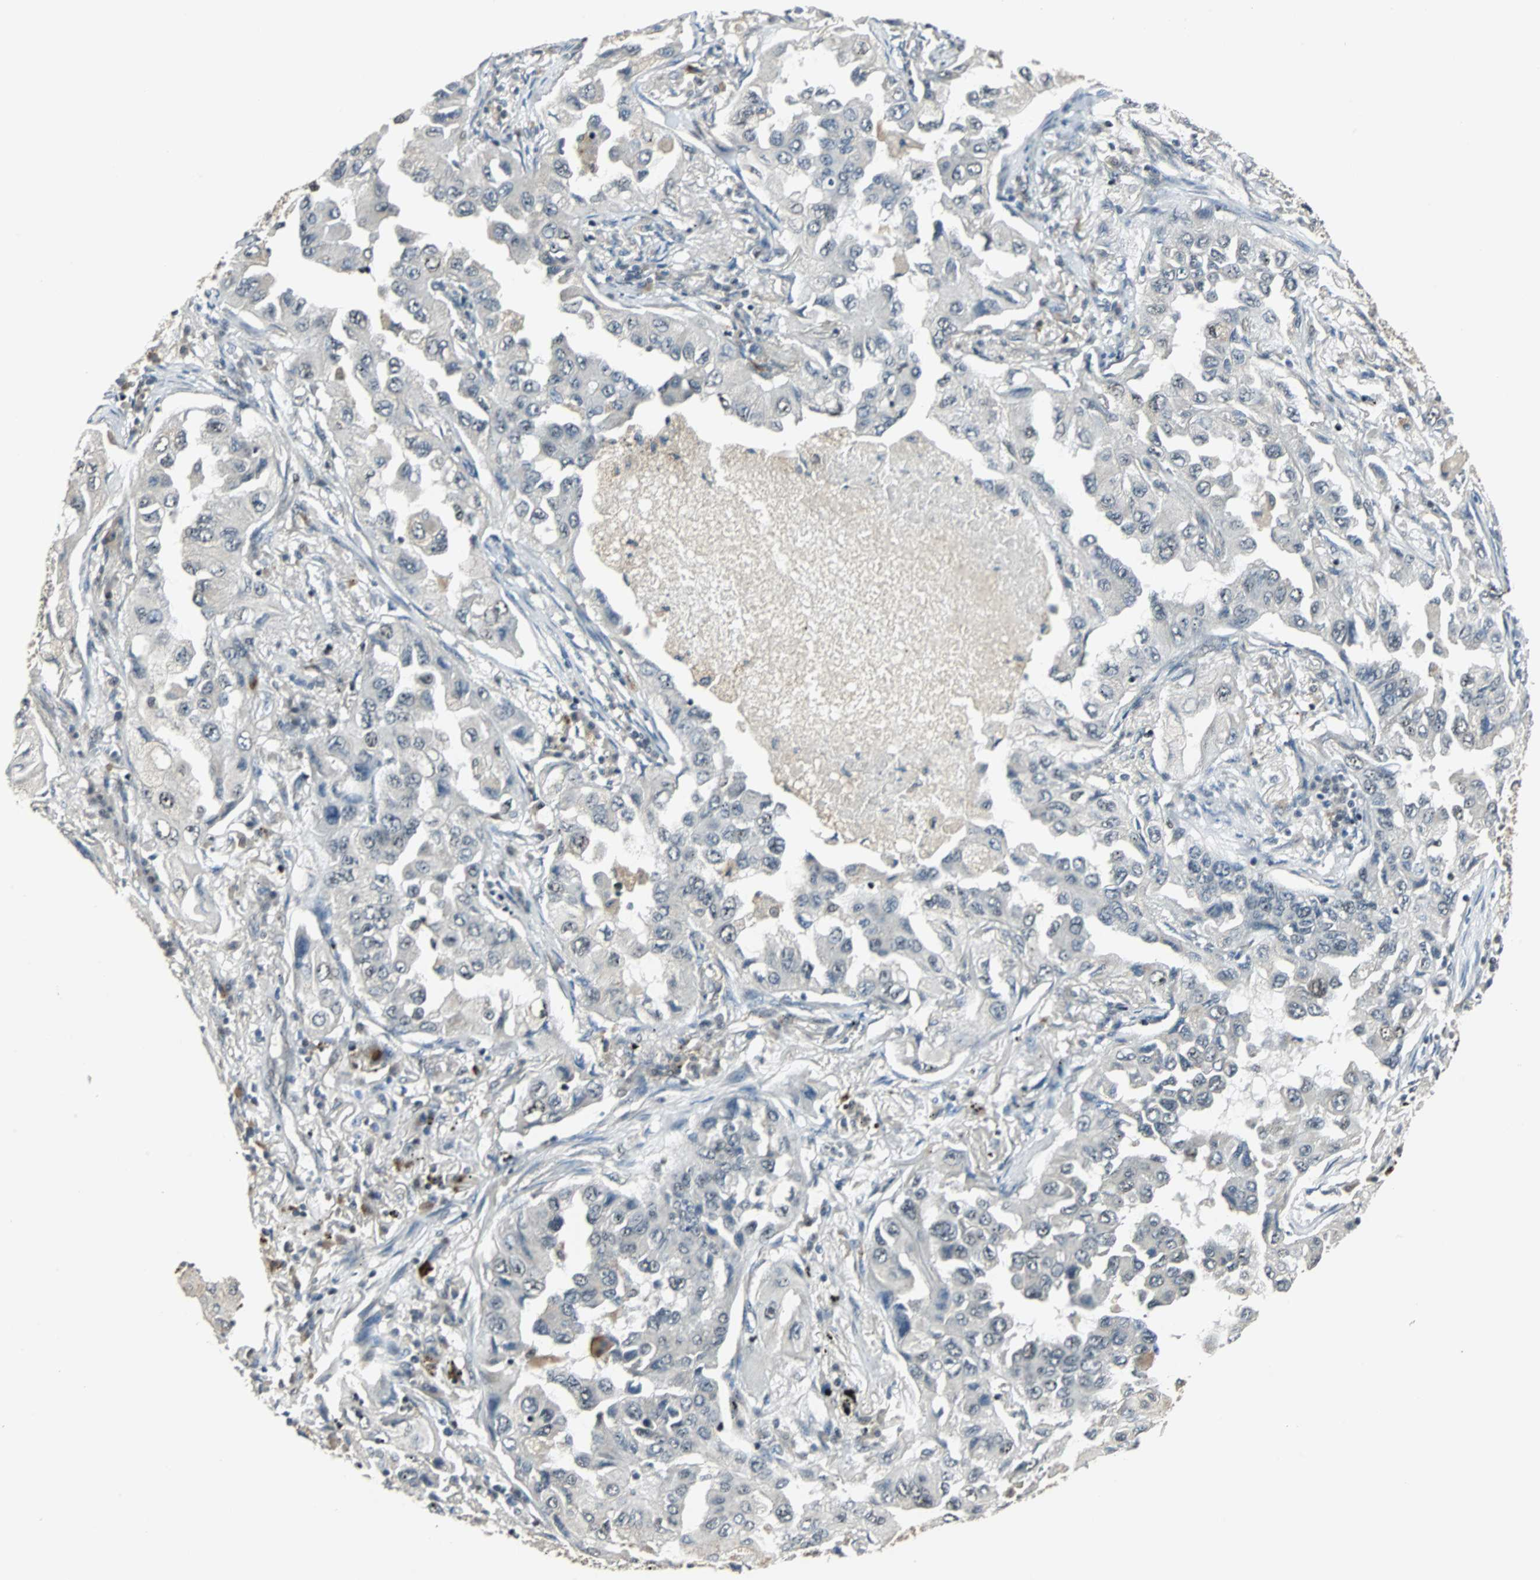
{"staining": {"intensity": "negative", "quantity": "none", "location": "none"}, "tissue": "lung cancer", "cell_type": "Tumor cells", "image_type": "cancer", "snomed": [{"axis": "morphology", "description": "Adenocarcinoma, NOS"}, {"axis": "topography", "description": "Lung"}], "caption": "Tumor cells are negative for protein expression in human adenocarcinoma (lung).", "gene": "MED4", "patient": {"sex": "female", "age": 65}}